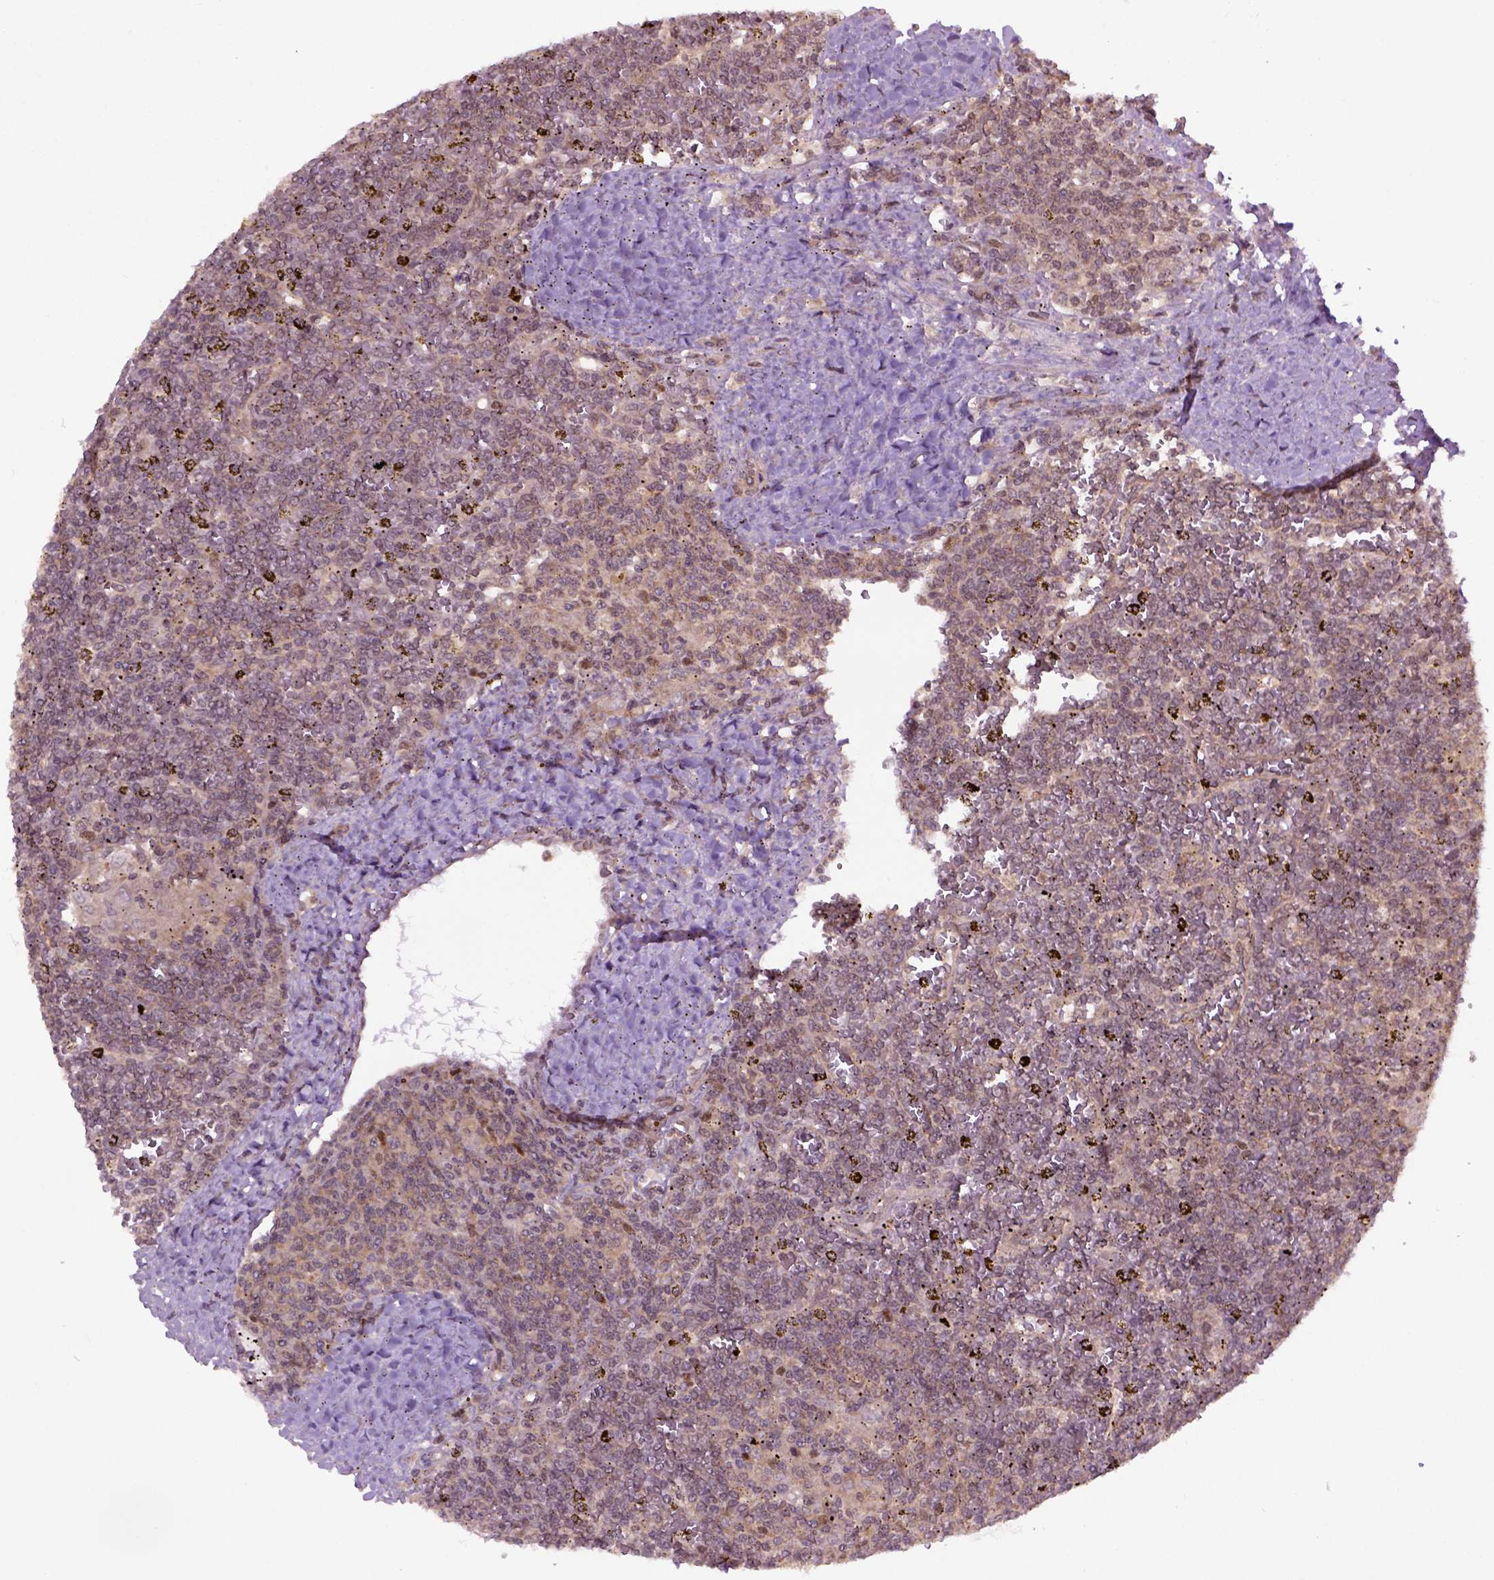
{"staining": {"intensity": "moderate", "quantity": ">75%", "location": "cytoplasmic/membranous"}, "tissue": "lymphoma", "cell_type": "Tumor cells", "image_type": "cancer", "snomed": [{"axis": "morphology", "description": "Malignant lymphoma, non-Hodgkin's type, Low grade"}, {"axis": "topography", "description": "Spleen"}], "caption": "This histopathology image reveals immunohistochemistry (IHC) staining of human low-grade malignant lymphoma, non-Hodgkin's type, with medium moderate cytoplasmic/membranous staining in approximately >75% of tumor cells.", "gene": "WDR48", "patient": {"sex": "female", "age": 19}}